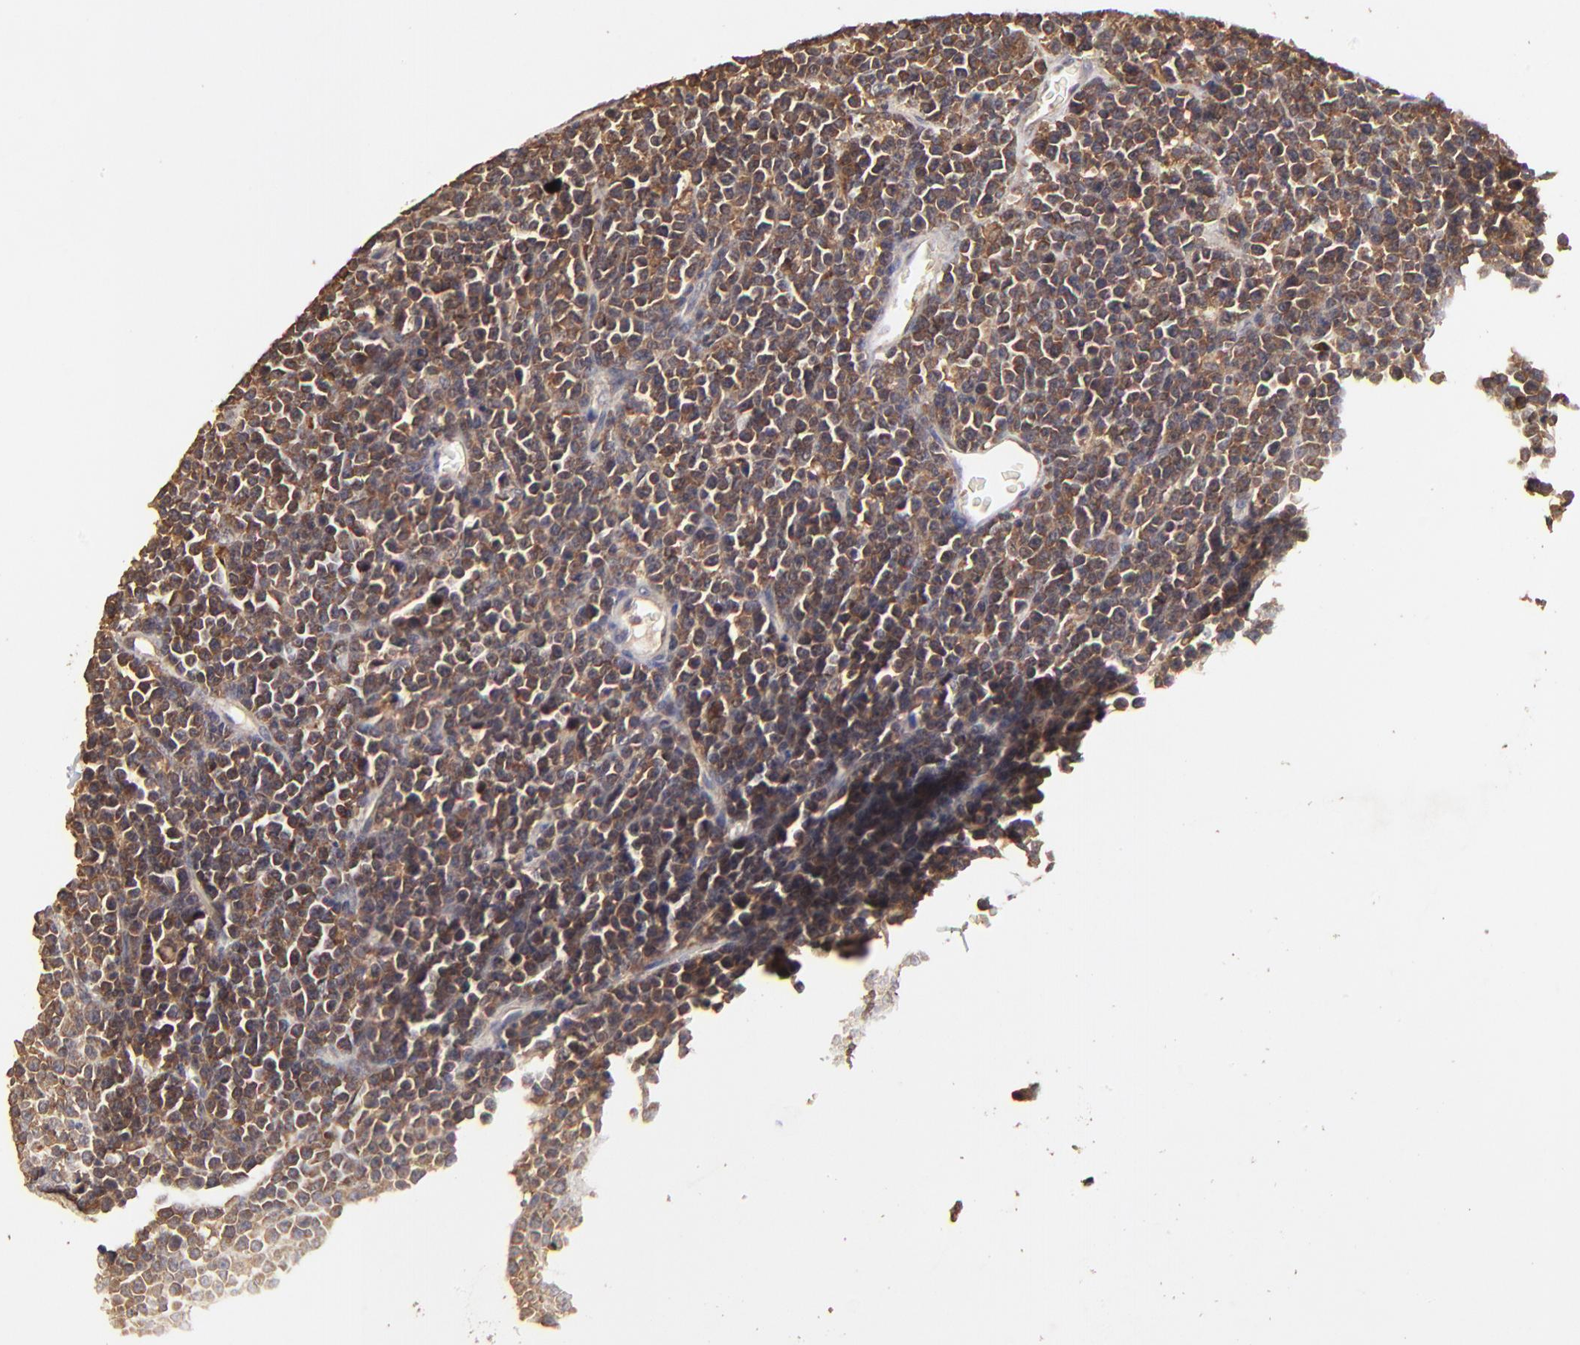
{"staining": {"intensity": "moderate", "quantity": ">75%", "location": "cytoplasmic/membranous"}, "tissue": "lymphoma", "cell_type": "Tumor cells", "image_type": "cancer", "snomed": [{"axis": "morphology", "description": "Malignant lymphoma, non-Hodgkin's type, High grade"}, {"axis": "topography", "description": "Ovary"}], "caption": "IHC (DAB (3,3'-diaminobenzidine)) staining of lymphoma reveals moderate cytoplasmic/membranous protein staining in approximately >75% of tumor cells.", "gene": "STON2", "patient": {"sex": "female", "age": 56}}